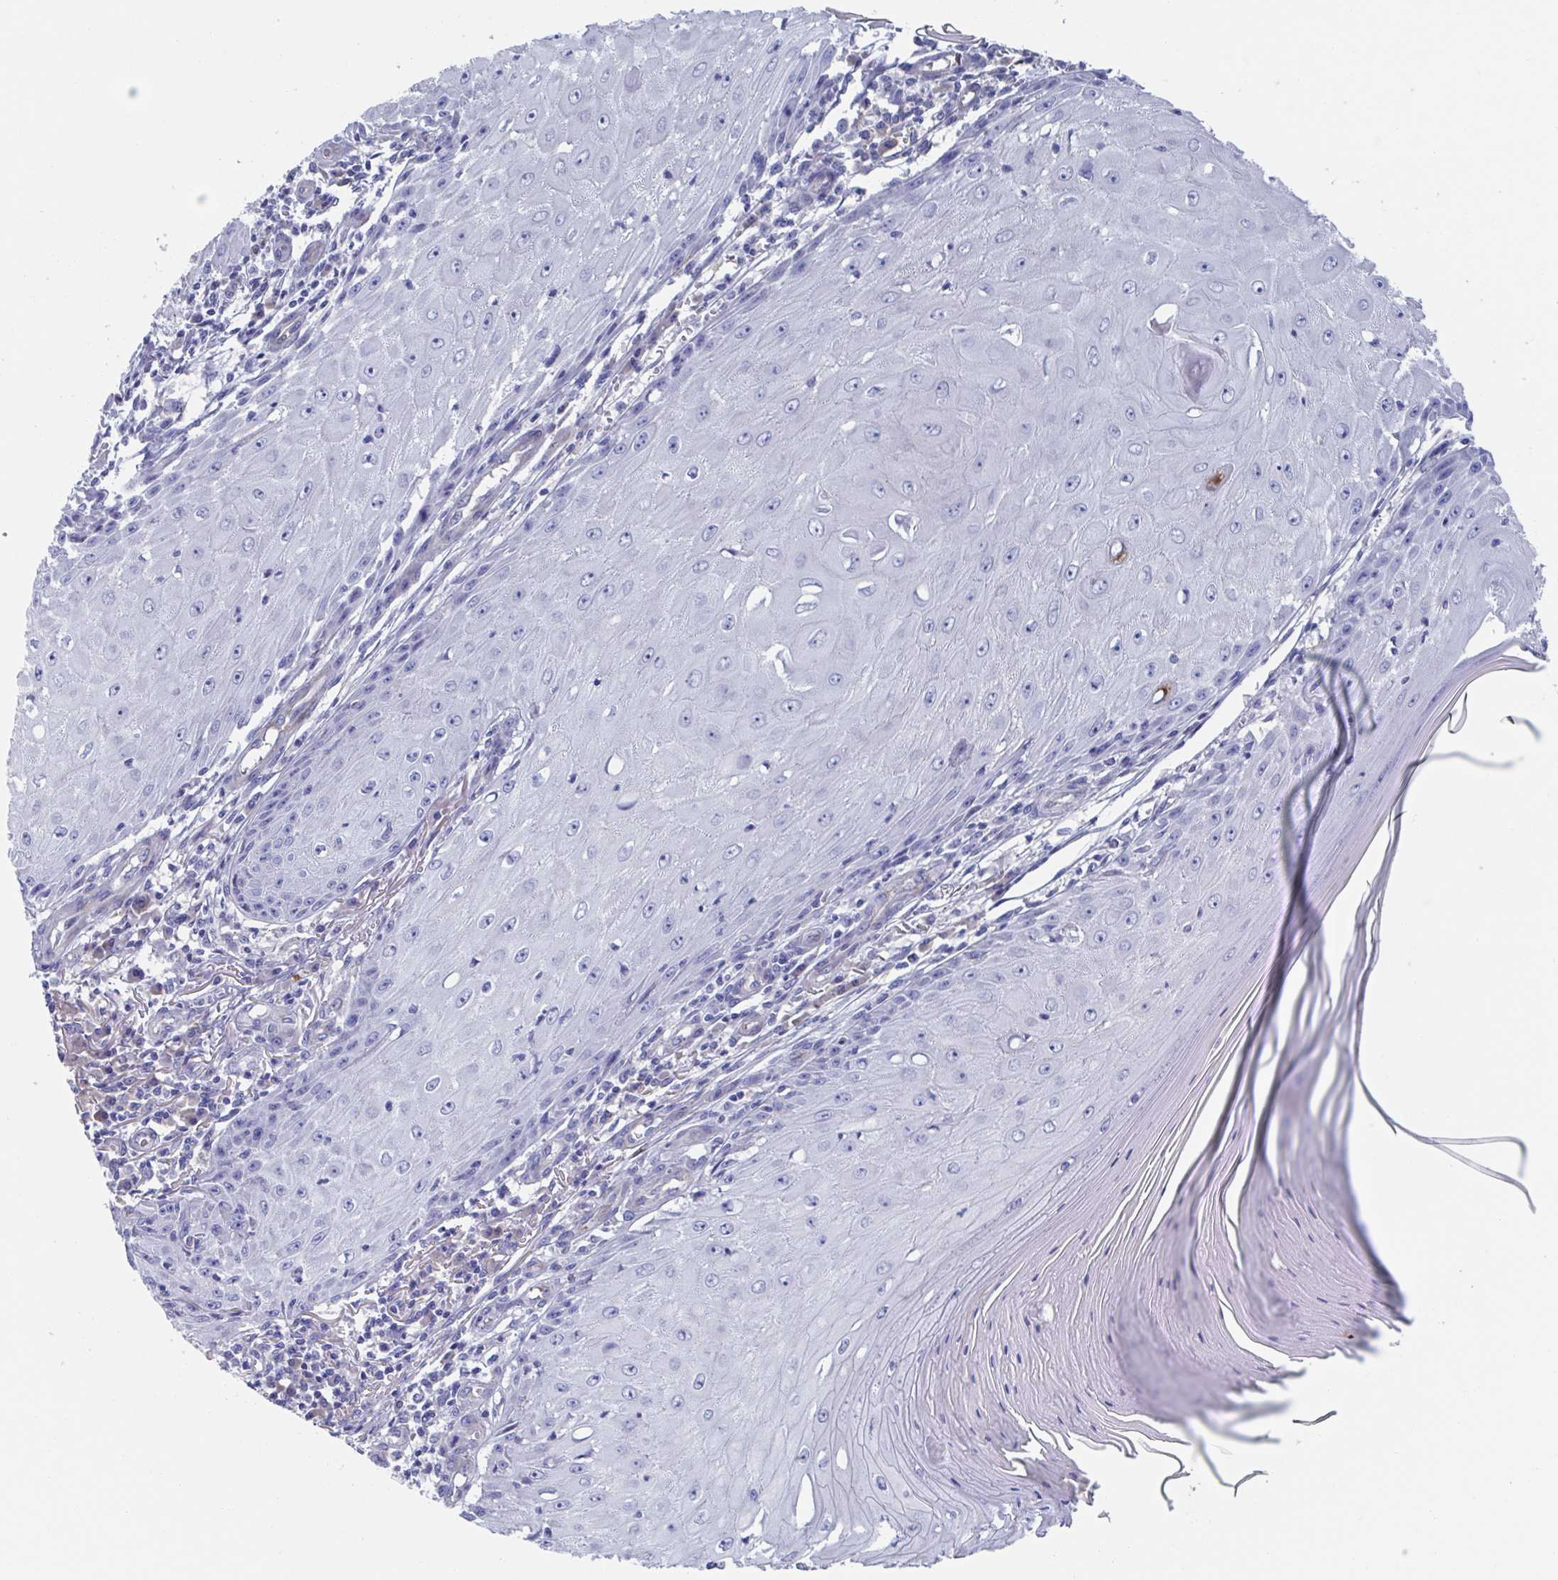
{"staining": {"intensity": "negative", "quantity": "none", "location": "none"}, "tissue": "skin cancer", "cell_type": "Tumor cells", "image_type": "cancer", "snomed": [{"axis": "morphology", "description": "Squamous cell carcinoma, NOS"}, {"axis": "topography", "description": "Skin"}], "caption": "Tumor cells show no significant protein staining in skin squamous cell carcinoma.", "gene": "CDH2", "patient": {"sex": "female", "age": 73}}